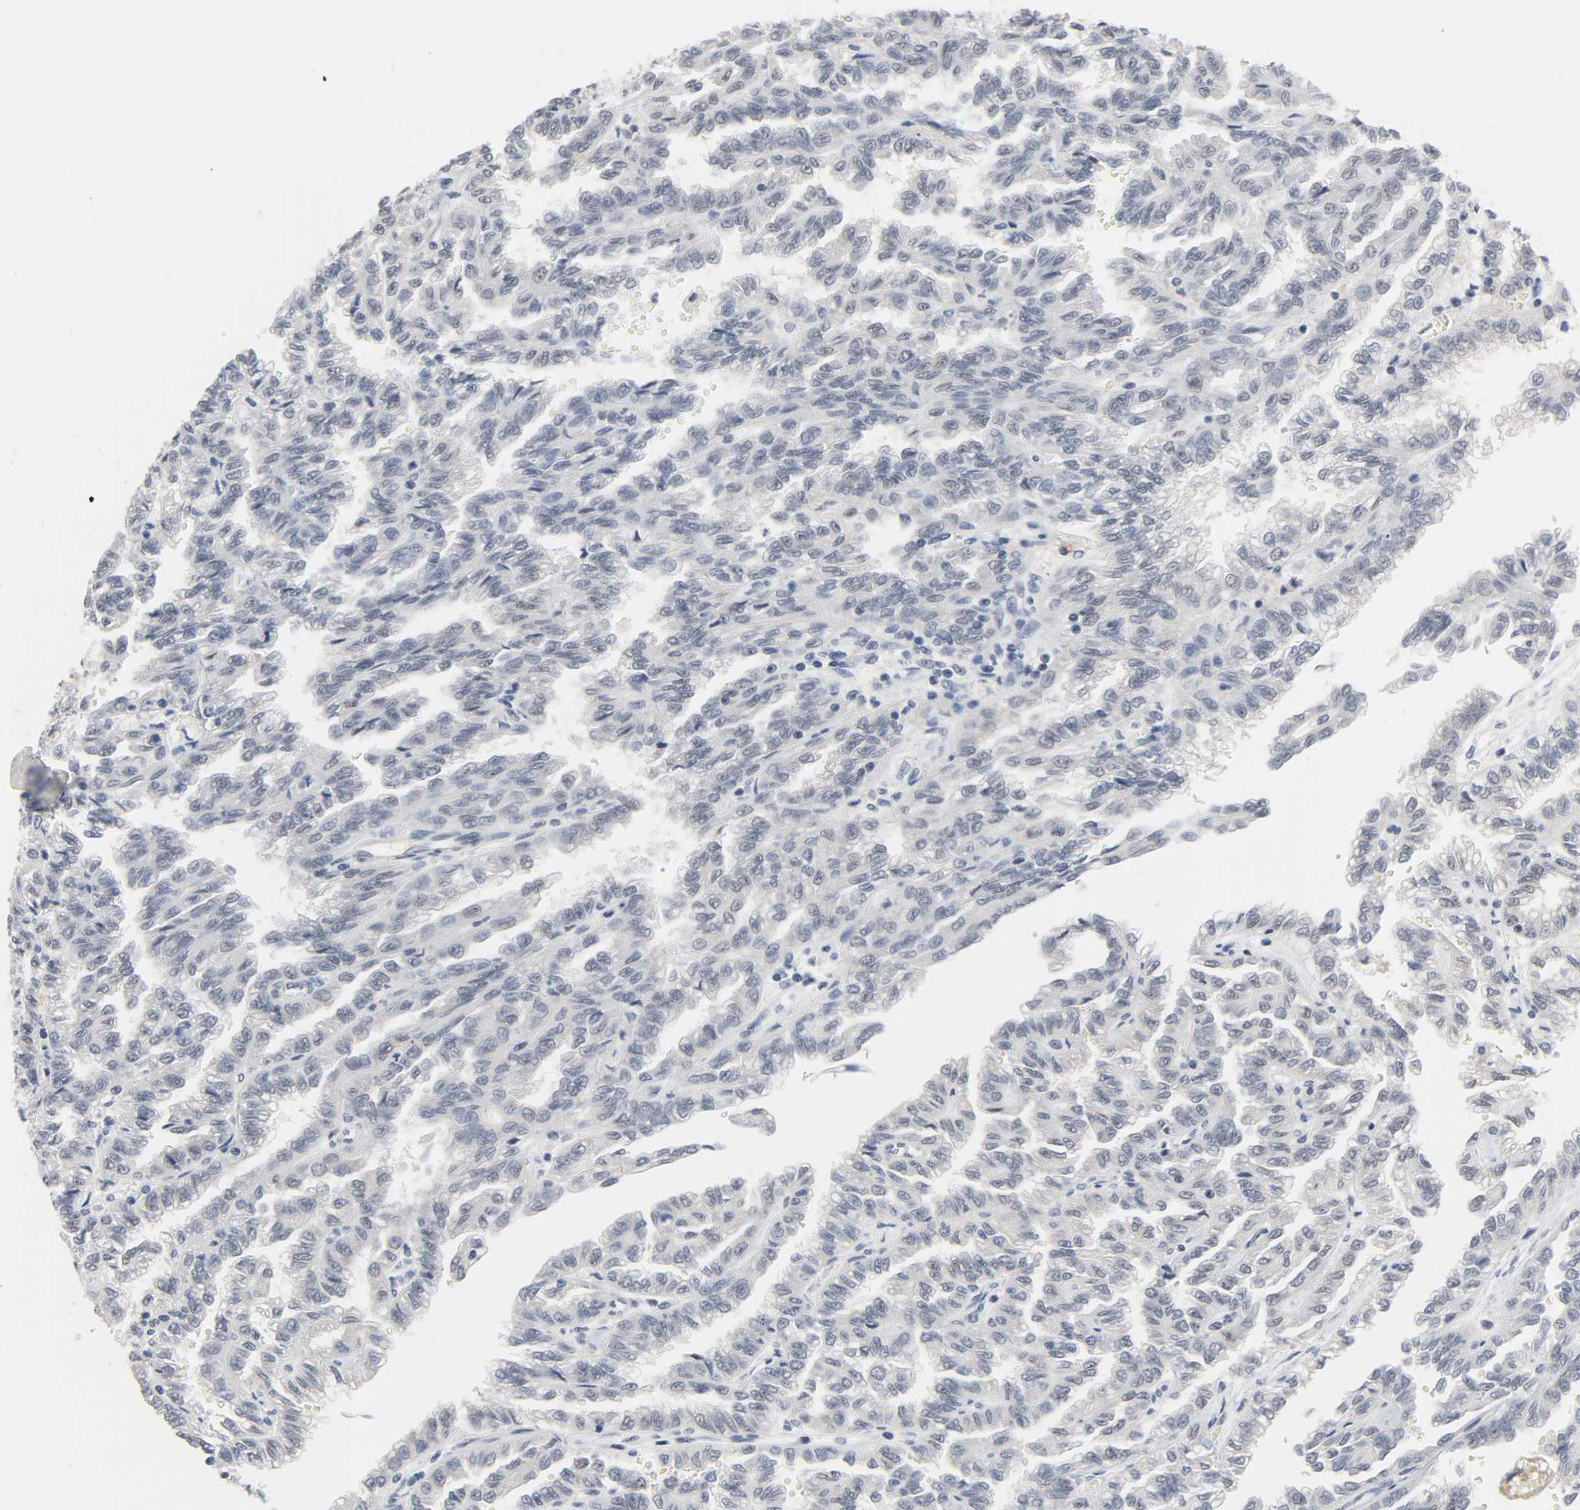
{"staining": {"intensity": "negative", "quantity": "none", "location": "none"}, "tissue": "renal cancer", "cell_type": "Tumor cells", "image_type": "cancer", "snomed": [{"axis": "morphology", "description": "Inflammation, NOS"}, {"axis": "morphology", "description": "Adenocarcinoma, NOS"}, {"axis": "topography", "description": "Kidney"}], "caption": "A high-resolution micrograph shows immunohistochemistry (IHC) staining of renal cancer, which shows no significant positivity in tumor cells.", "gene": "ACSS2", "patient": {"sex": "male", "age": 68}}